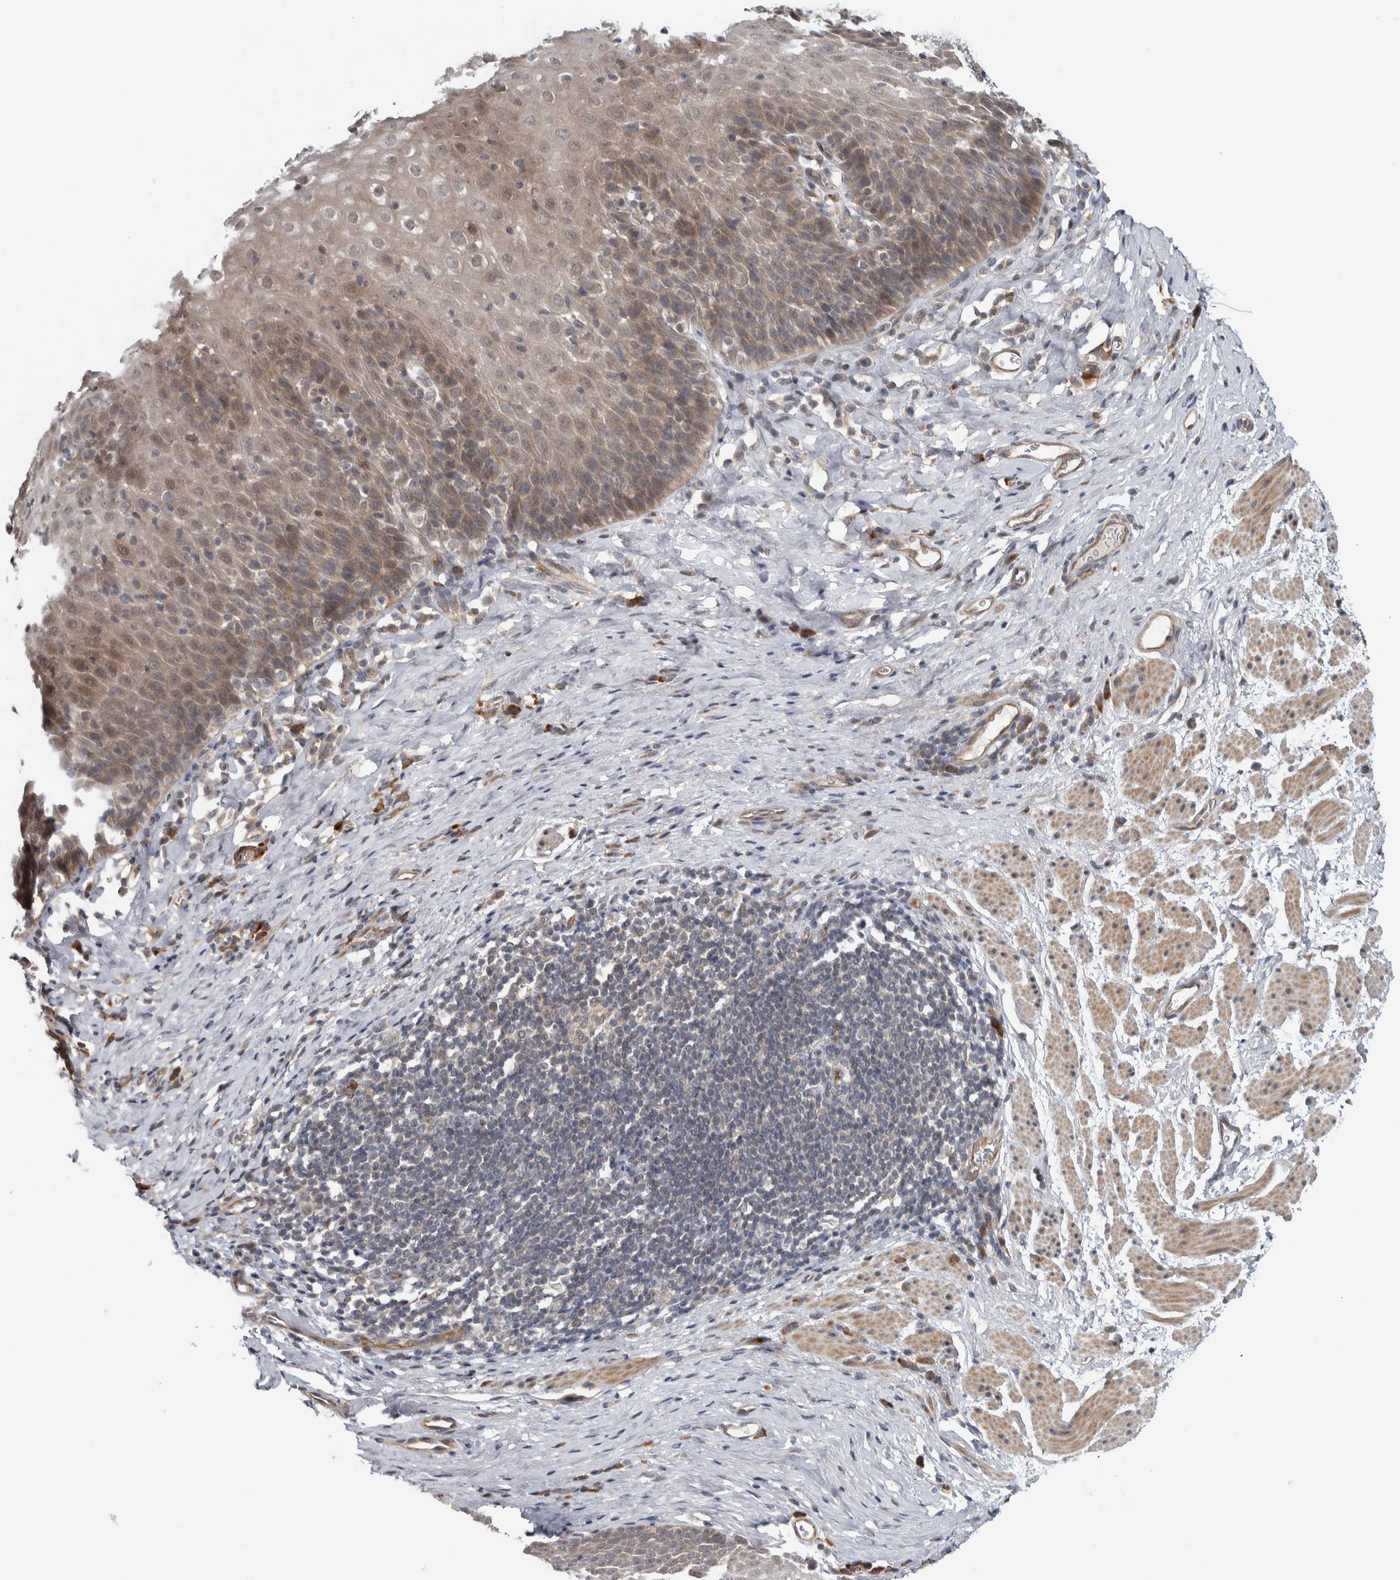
{"staining": {"intensity": "weak", "quantity": "25%-75%", "location": "cytoplasmic/membranous"}, "tissue": "esophagus", "cell_type": "Squamous epithelial cells", "image_type": "normal", "snomed": [{"axis": "morphology", "description": "Normal tissue, NOS"}, {"axis": "topography", "description": "Esophagus"}], "caption": "Protein expression analysis of normal esophagus reveals weak cytoplasmic/membranous staining in about 25%-75% of squamous epithelial cells.", "gene": "TBC1D31", "patient": {"sex": "female", "age": 61}}